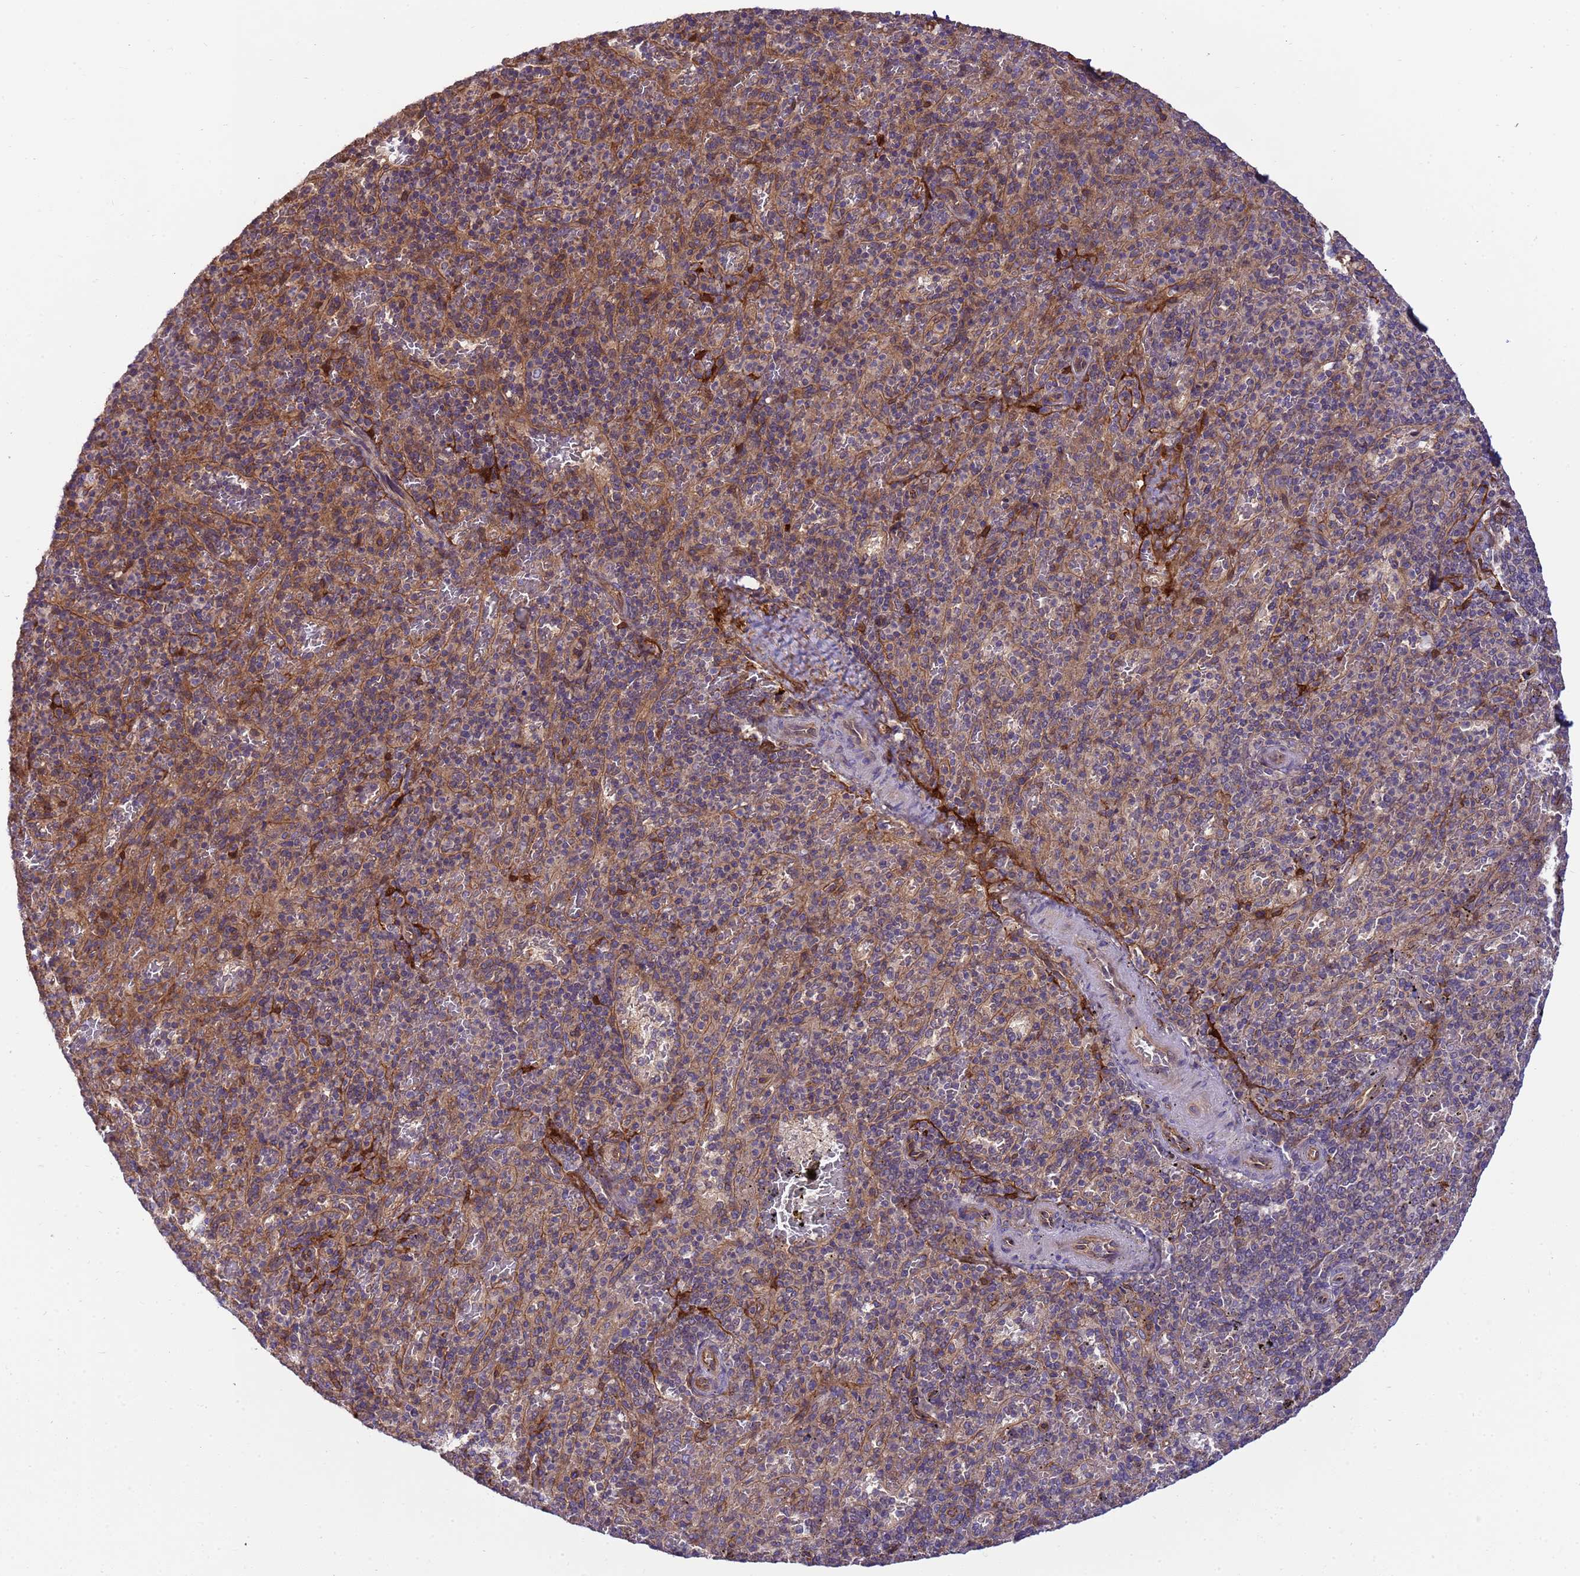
{"staining": {"intensity": "negative", "quantity": "none", "location": "none"}, "tissue": "spleen", "cell_type": "Cells in red pulp", "image_type": "normal", "snomed": [{"axis": "morphology", "description": "Normal tissue, NOS"}, {"axis": "topography", "description": "Spleen"}], "caption": "Immunohistochemistry (IHC) photomicrograph of normal human spleen stained for a protein (brown), which reveals no staining in cells in red pulp.", "gene": "SMCO3", "patient": {"sex": "male", "age": 82}}